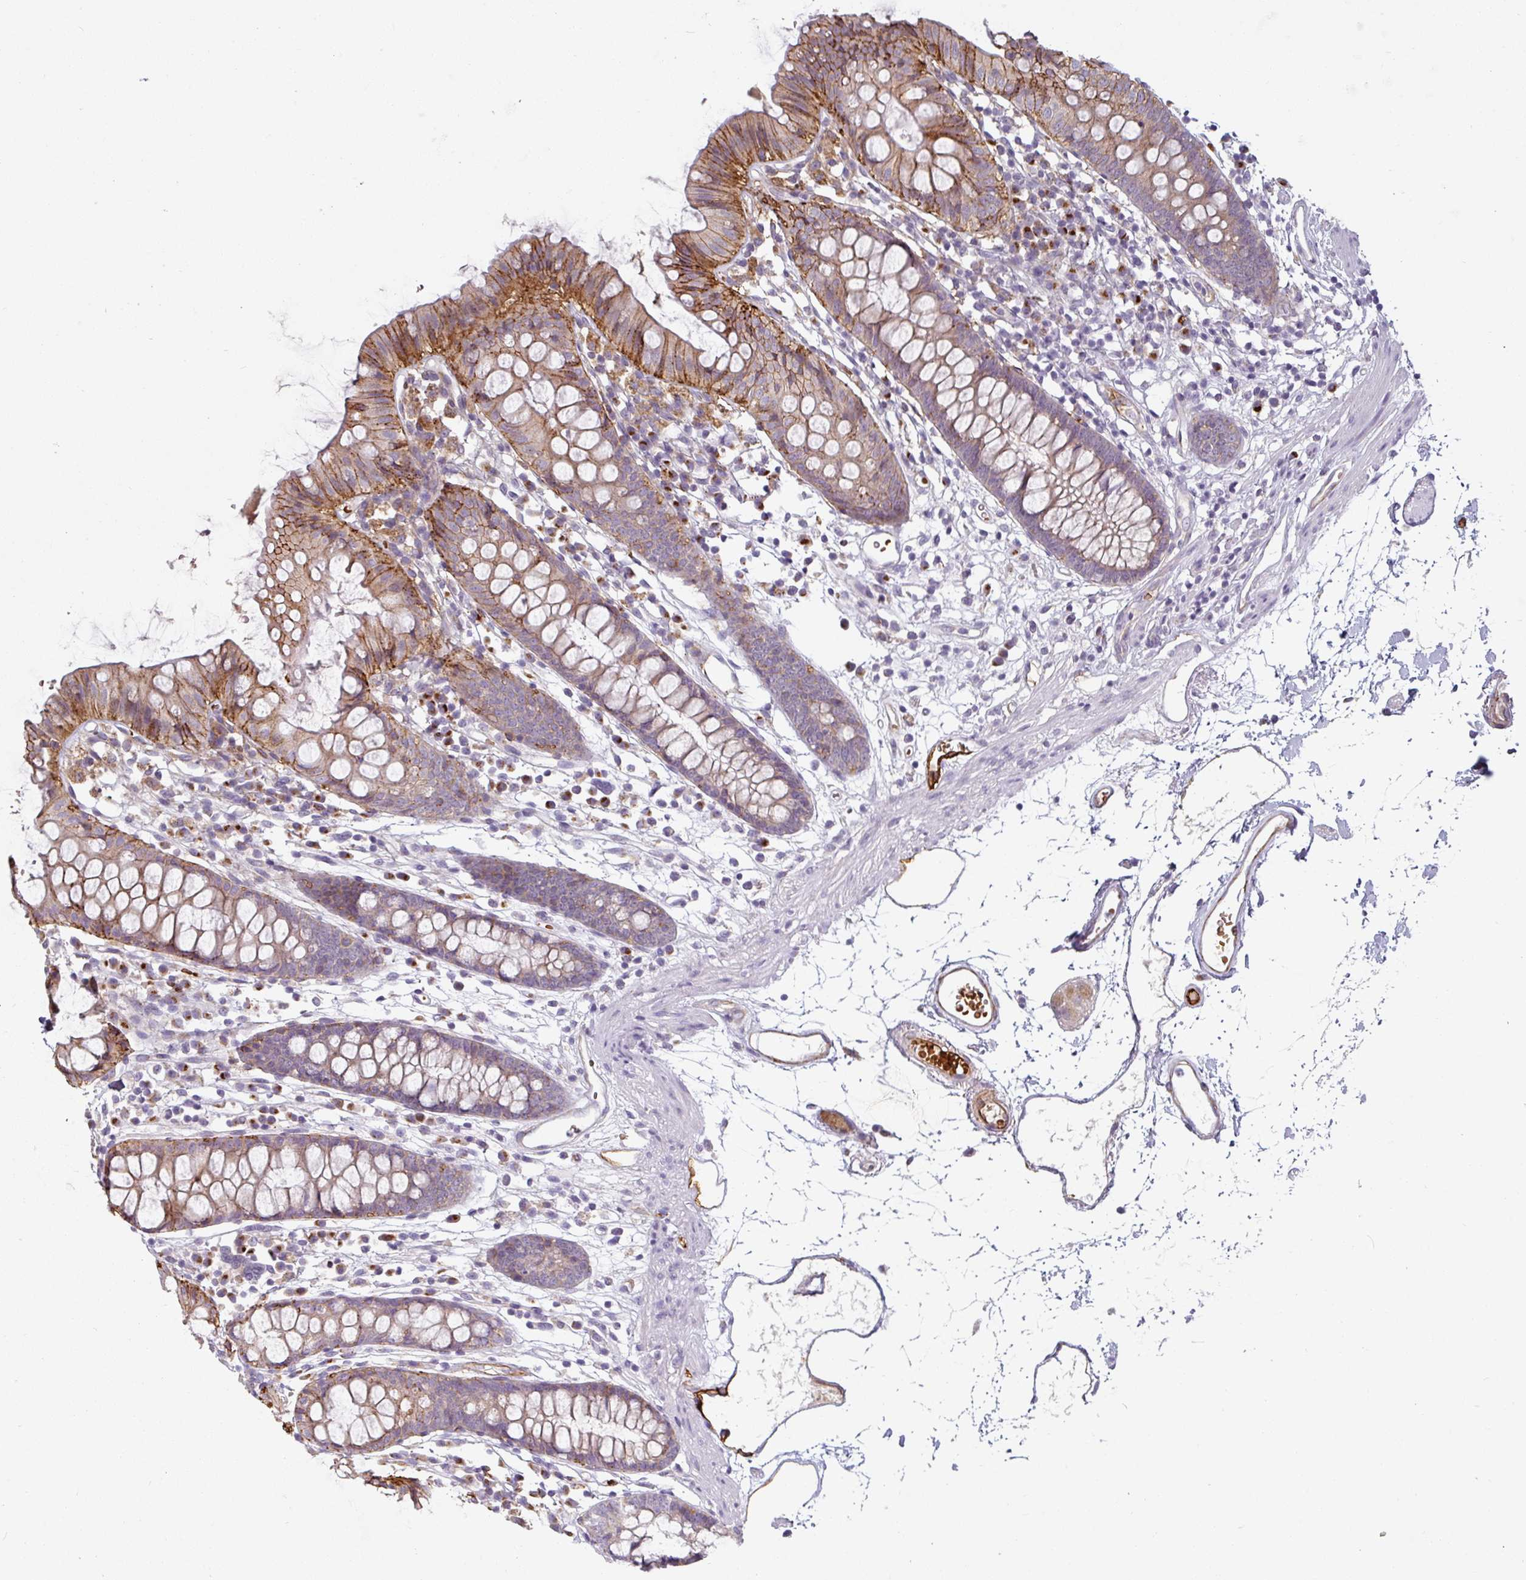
{"staining": {"intensity": "weak", "quantity": ">75%", "location": "cytoplasmic/membranous"}, "tissue": "colon", "cell_type": "Endothelial cells", "image_type": "normal", "snomed": [{"axis": "morphology", "description": "Normal tissue, NOS"}, {"axis": "topography", "description": "Colon"}], "caption": "Immunohistochemical staining of normal colon demonstrates low levels of weak cytoplasmic/membranous expression in approximately >75% of endothelial cells. The staining was performed using DAB to visualize the protein expression in brown, while the nuclei were stained in blue with hematoxylin (Magnification: 20x).", "gene": "PRODH2", "patient": {"sex": "female", "age": 84}}